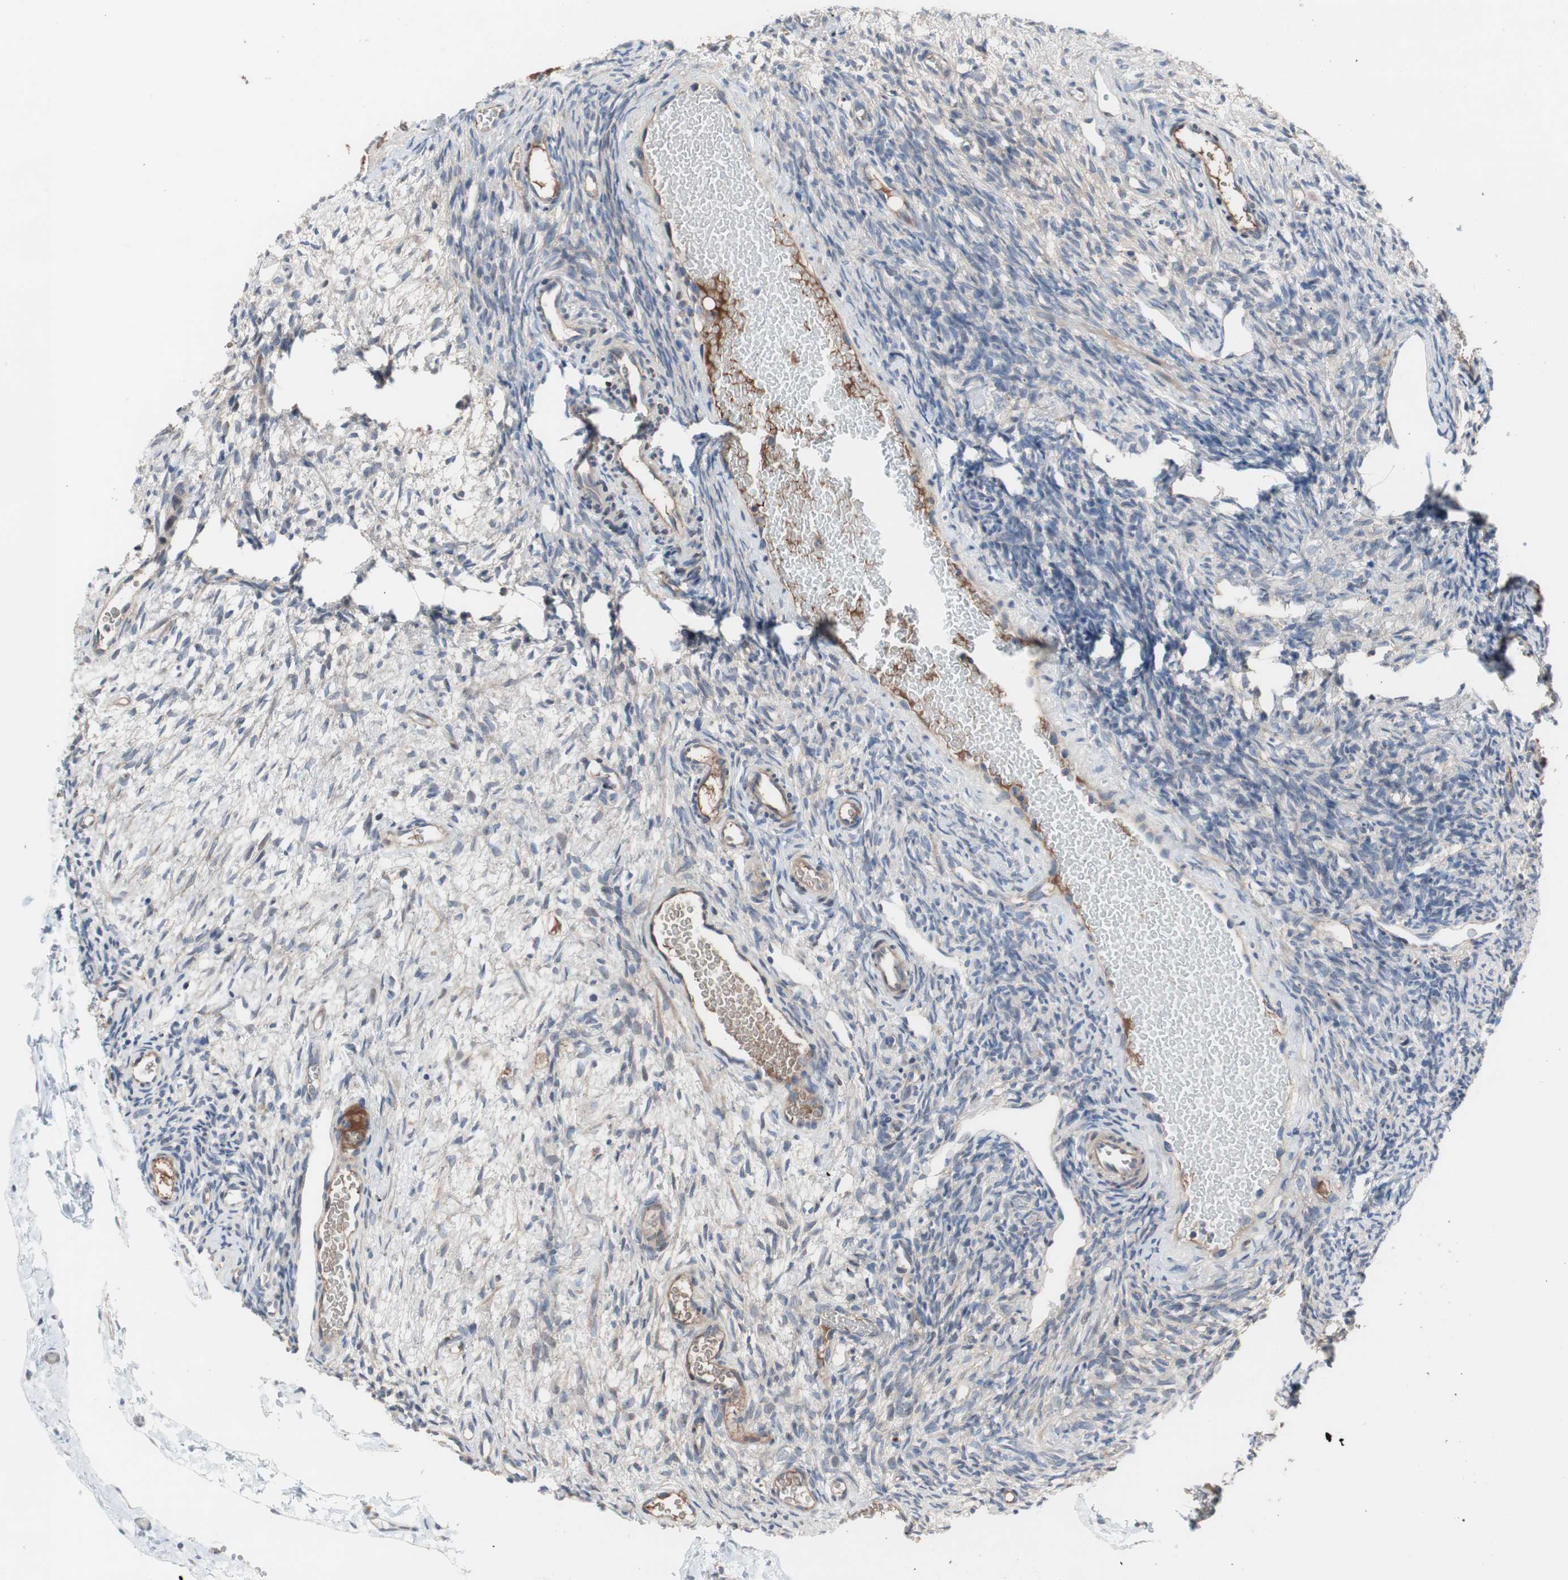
{"staining": {"intensity": "negative", "quantity": "none", "location": "none"}, "tissue": "ovary", "cell_type": "Ovarian stroma cells", "image_type": "normal", "snomed": [{"axis": "morphology", "description": "Normal tissue, NOS"}, {"axis": "topography", "description": "Ovary"}], "caption": "Image shows no significant protein positivity in ovarian stroma cells of unremarkable ovary.", "gene": "KANSL1", "patient": {"sex": "female", "age": 35}}